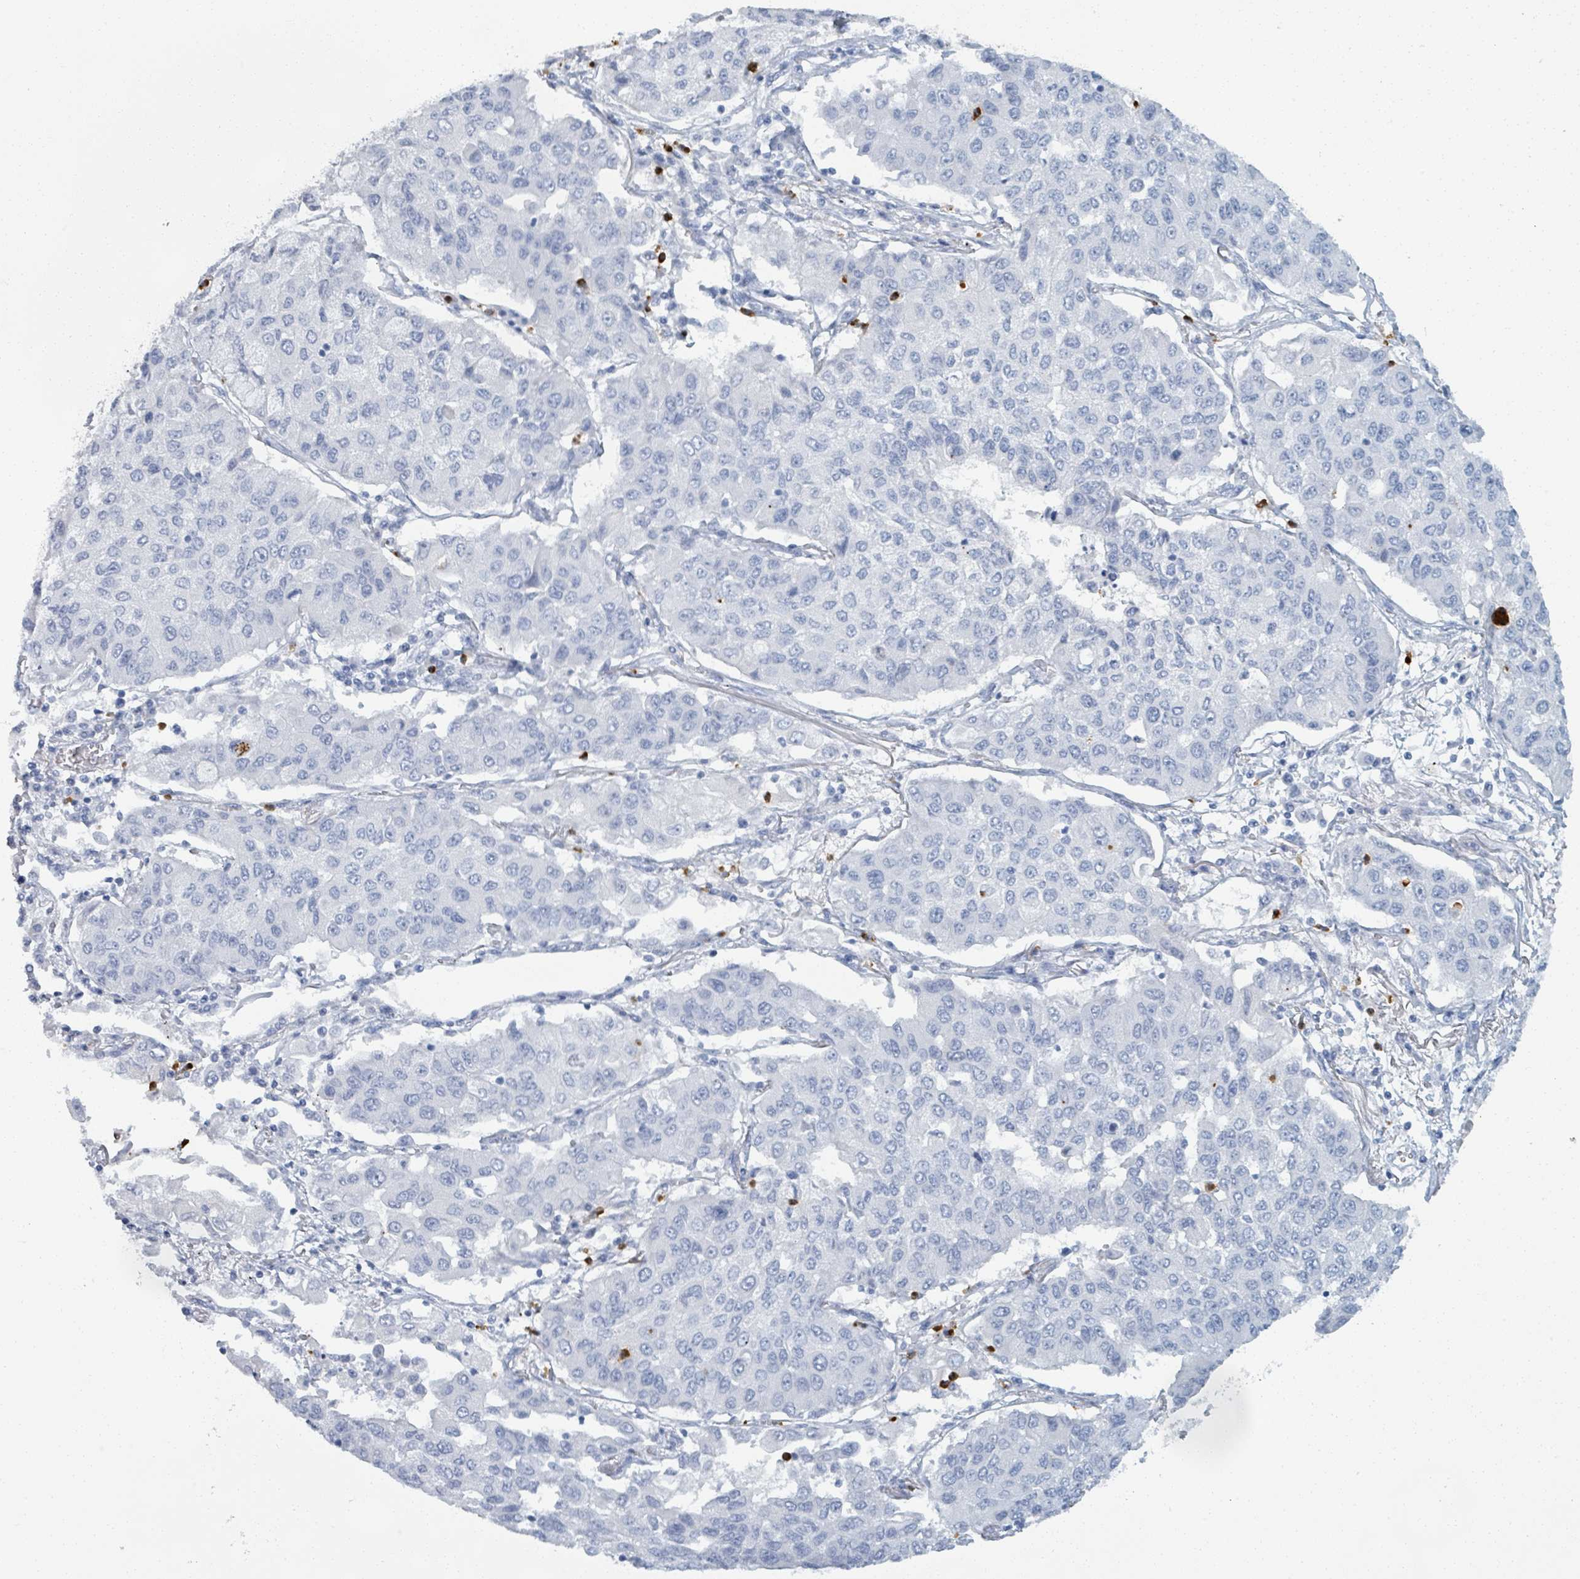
{"staining": {"intensity": "negative", "quantity": "none", "location": "none"}, "tissue": "lung cancer", "cell_type": "Tumor cells", "image_type": "cancer", "snomed": [{"axis": "morphology", "description": "Squamous cell carcinoma, NOS"}, {"axis": "topography", "description": "Lung"}], "caption": "An image of lung cancer (squamous cell carcinoma) stained for a protein exhibits no brown staining in tumor cells.", "gene": "DEFA4", "patient": {"sex": "male", "age": 74}}